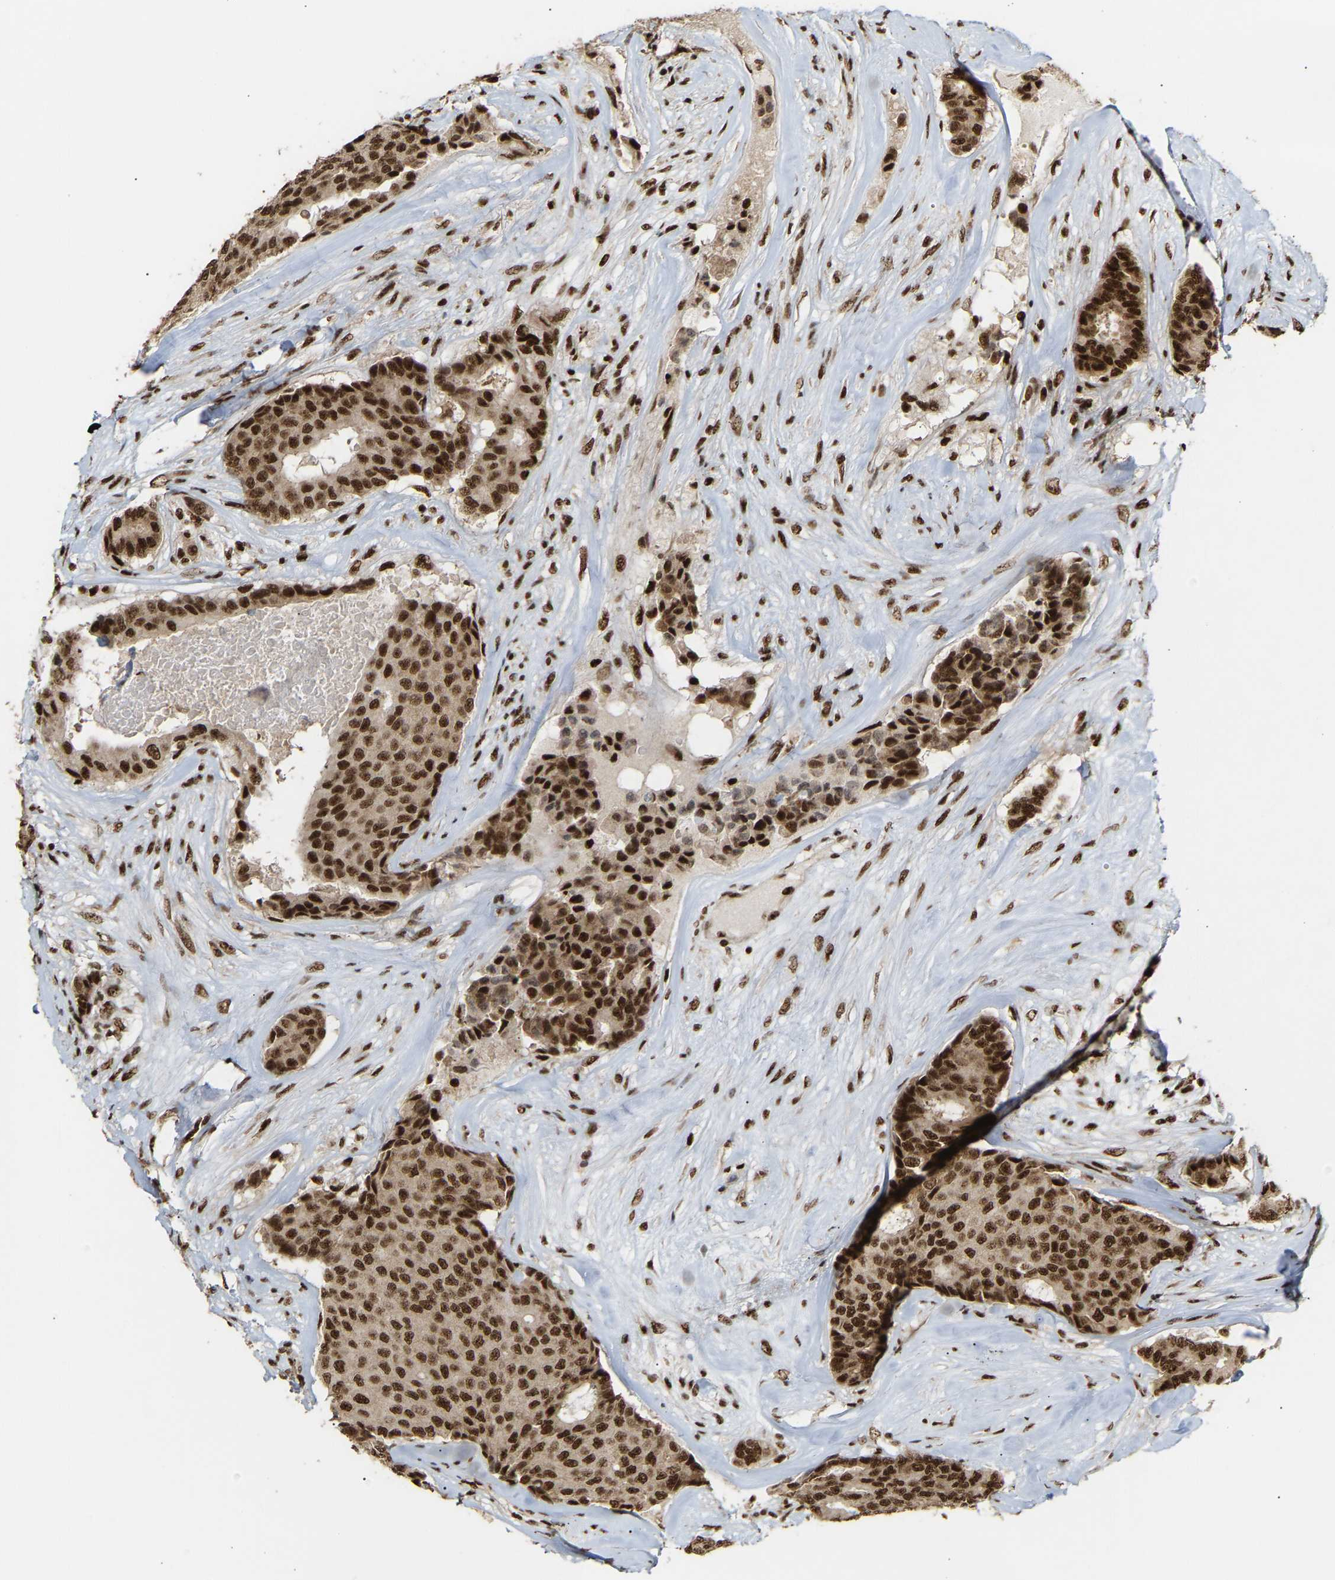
{"staining": {"intensity": "strong", "quantity": ">75%", "location": "nuclear"}, "tissue": "breast cancer", "cell_type": "Tumor cells", "image_type": "cancer", "snomed": [{"axis": "morphology", "description": "Duct carcinoma"}, {"axis": "topography", "description": "Breast"}], "caption": "IHC micrograph of neoplastic tissue: human breast infiltrating ductal carcinoma stained using IHC demonstrates high levels of strong protein expression localized specifically in the nuclear of tumor cells, appearing as a nuclear brown color.", "gene": "ALYREF", "patient": {"sex": "female", "age": 75}}